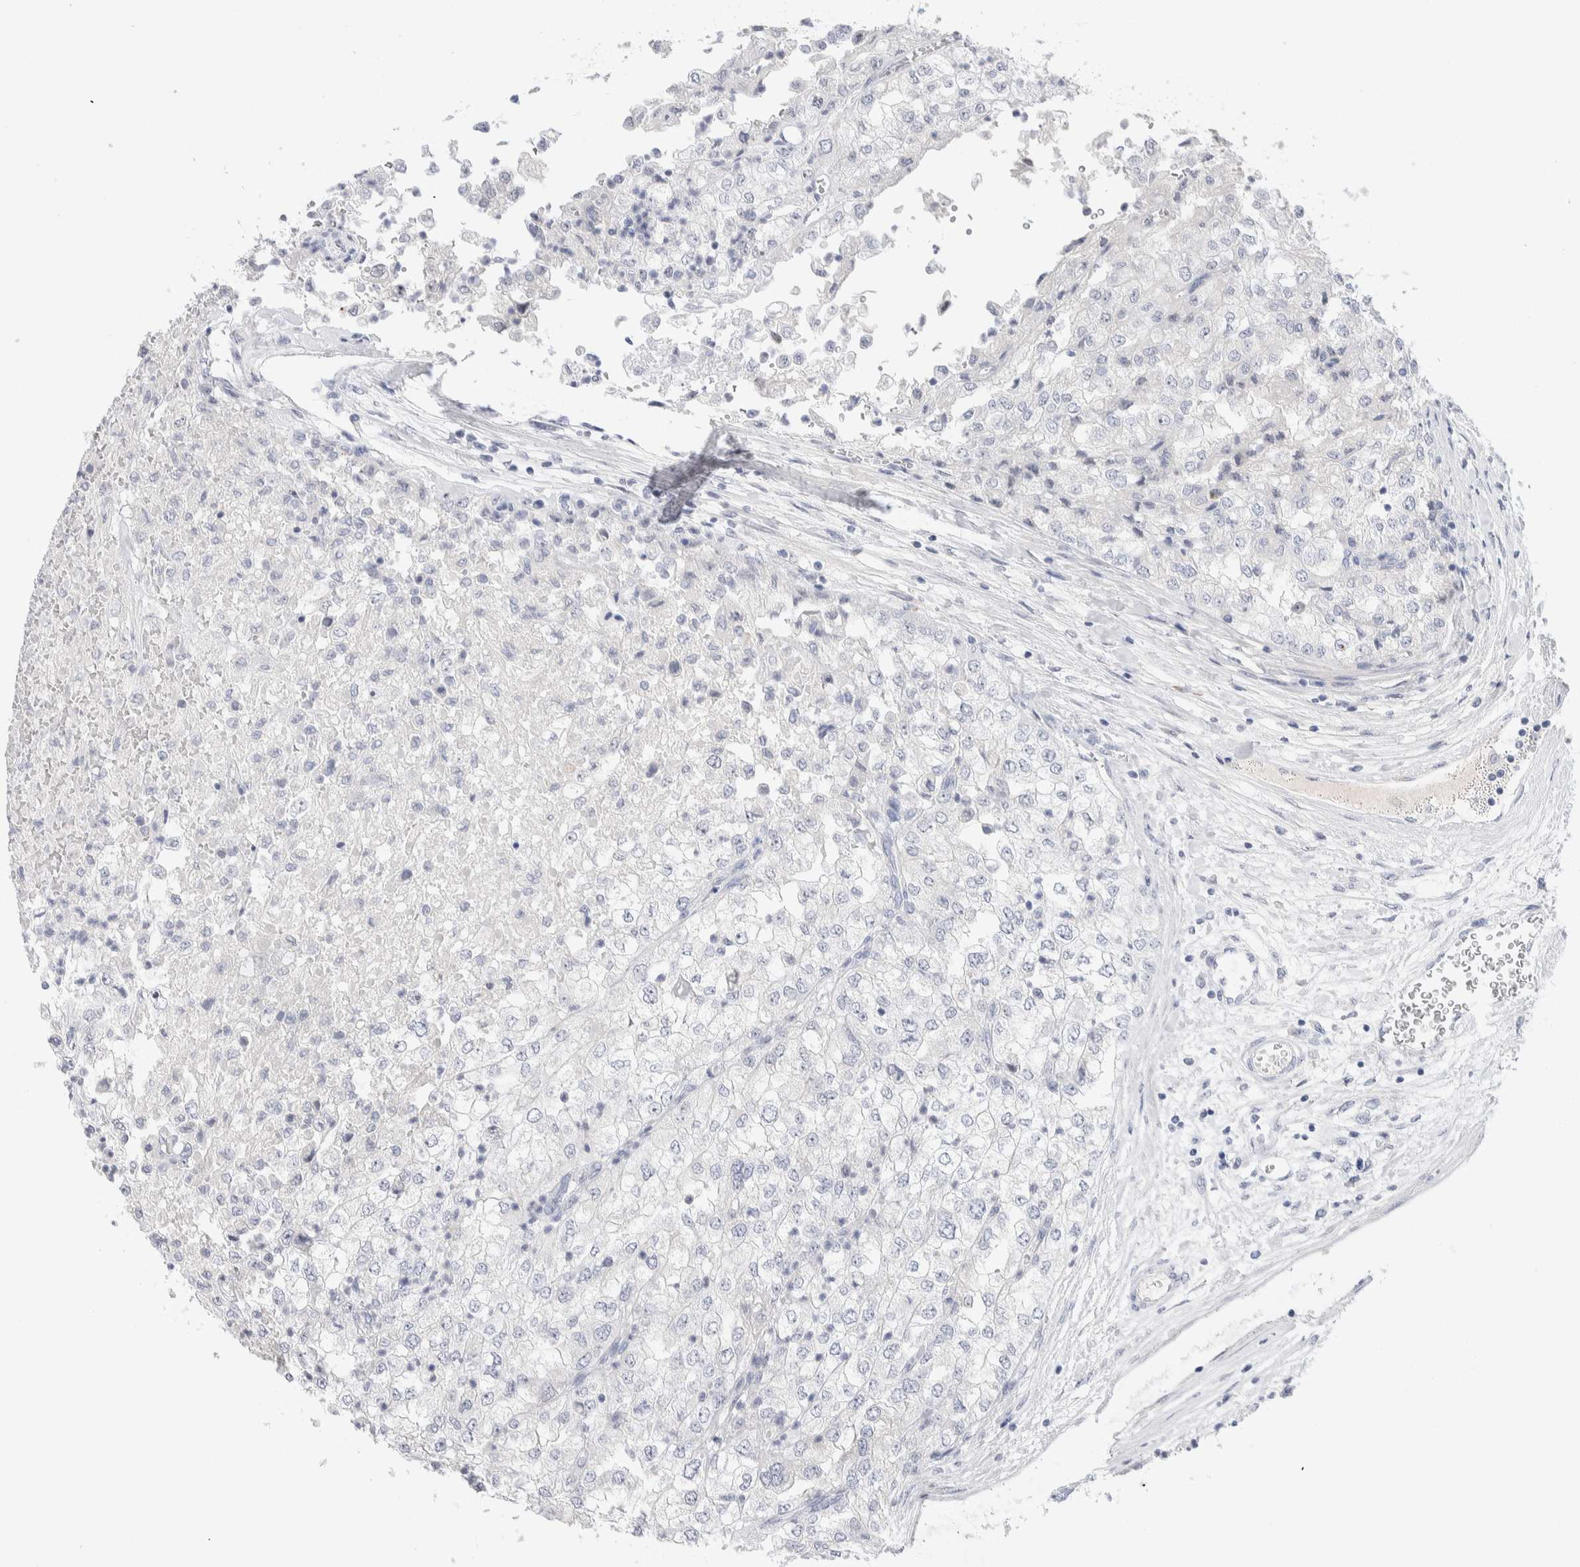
{"staining": {"intensity": "negative", "quantity": "none", "location": "none"}, "tissue": "renal cancer", "cell_type": "Tumor cells", "image_type": "cancer", "snomed": [{"axis": "morphology", "description": "Adenocarcinoma, NOS"}, {"axis": "topography", "description": "Kidney"}], "caption": "Tumor cells are negative for protein expression in human renal adenocarcinoma.", "gene": "DNAJB6", "patient": {"sex": "female", "age": 54}}